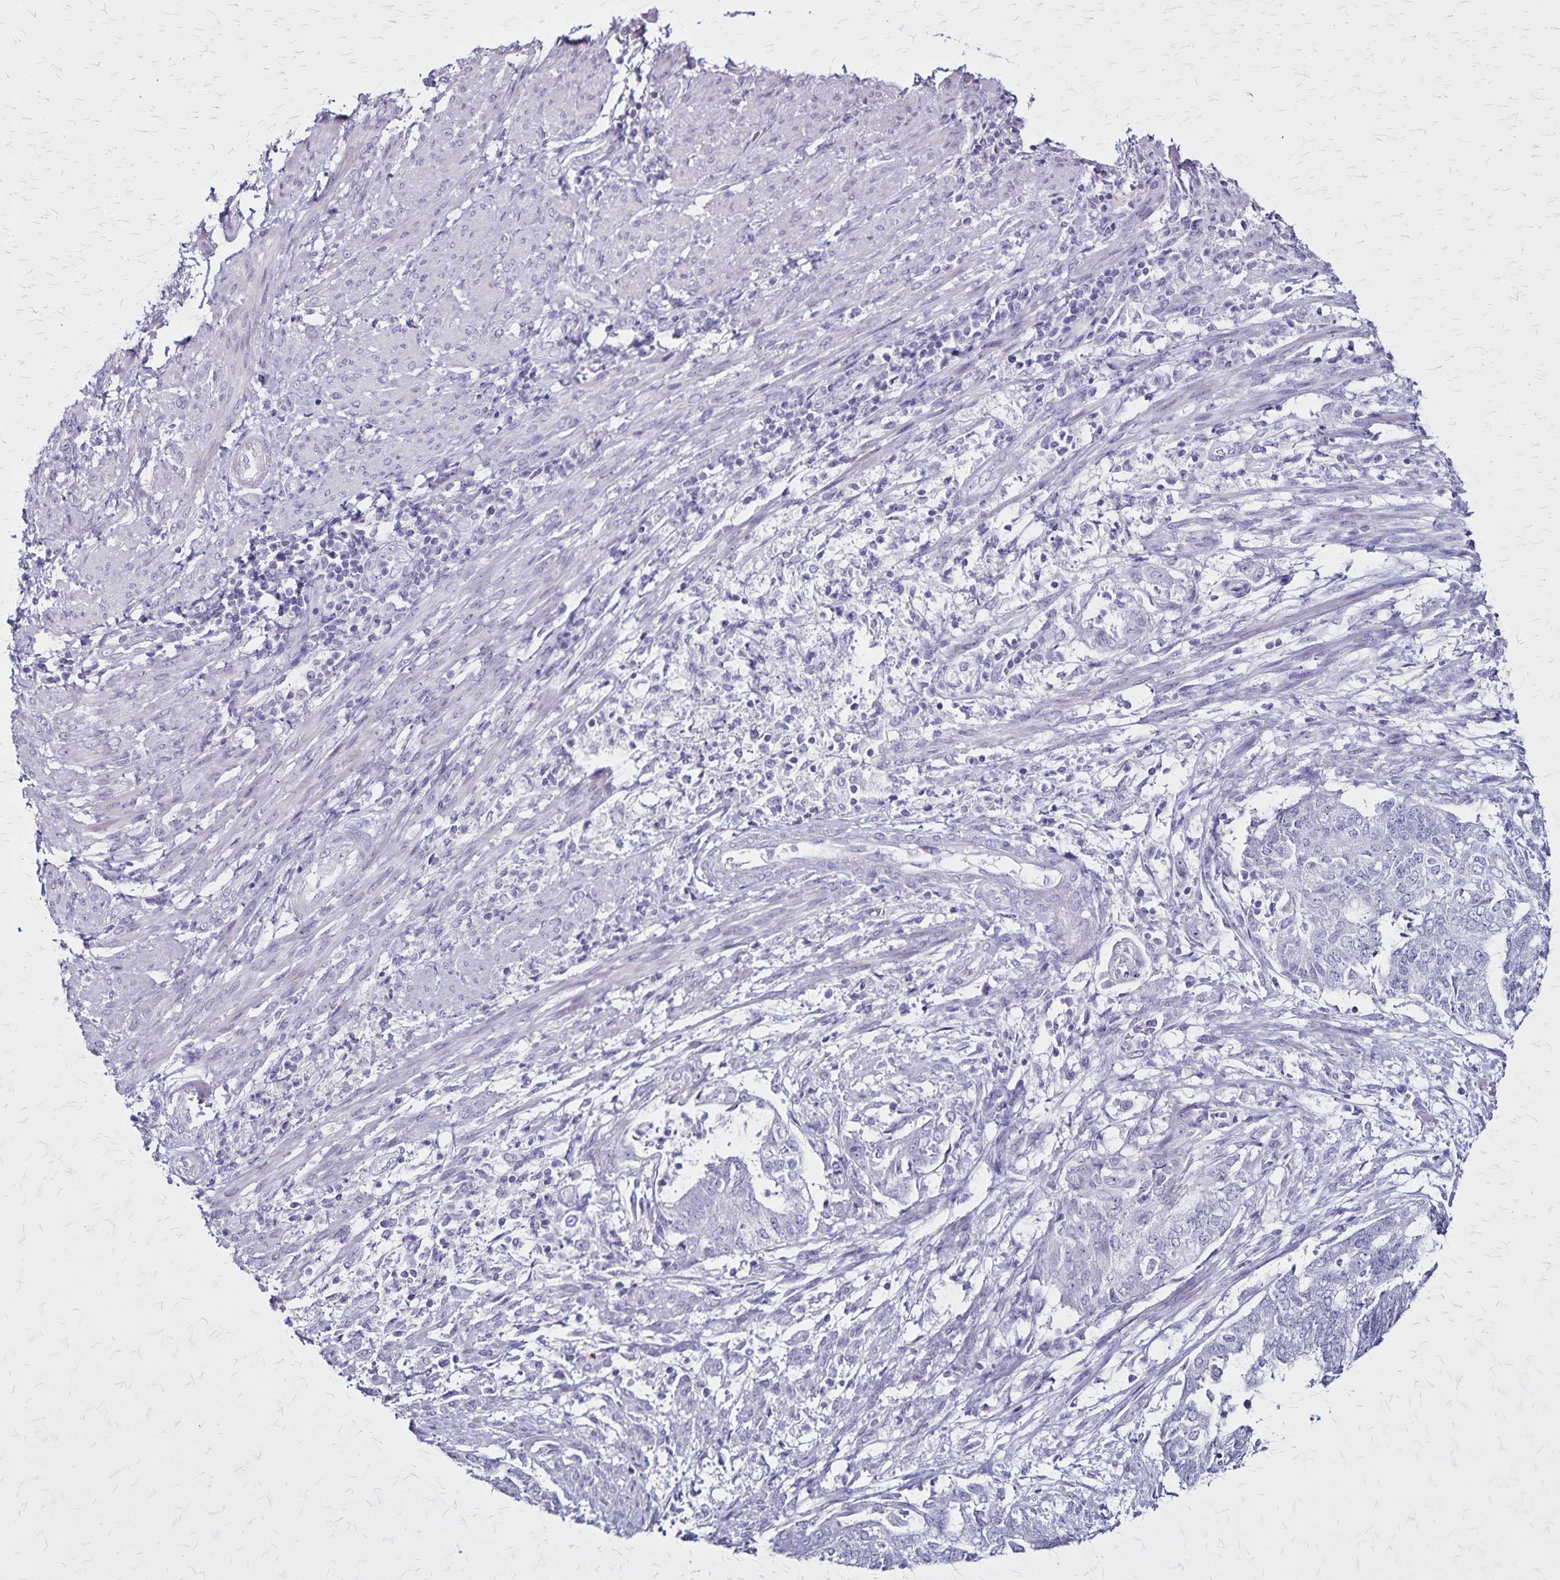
{"staining": {"intensity": "negative", "quantity": "none", "location": "none"}, "tissue": "endometrial cancer", "cell_type": "Tumor cells", "image_type": "cancer", "snomed": [{"axis": "morphology", "description": "Adenocarcinoma, NOS"}, {"axis": "topography", "description": "Endometrium"}], "caption": "An IHC micrograph of adenocarcinoma (endometrial) is shown. There is no staining in tumor cells of adenocarcinoma (endometrial). The staining is performed using DAB brown chromogen with nuclei counter-stained in using hematoxylin.", "gene": "PLXNA4", "patient": {"sex": "female", "age": 65}}